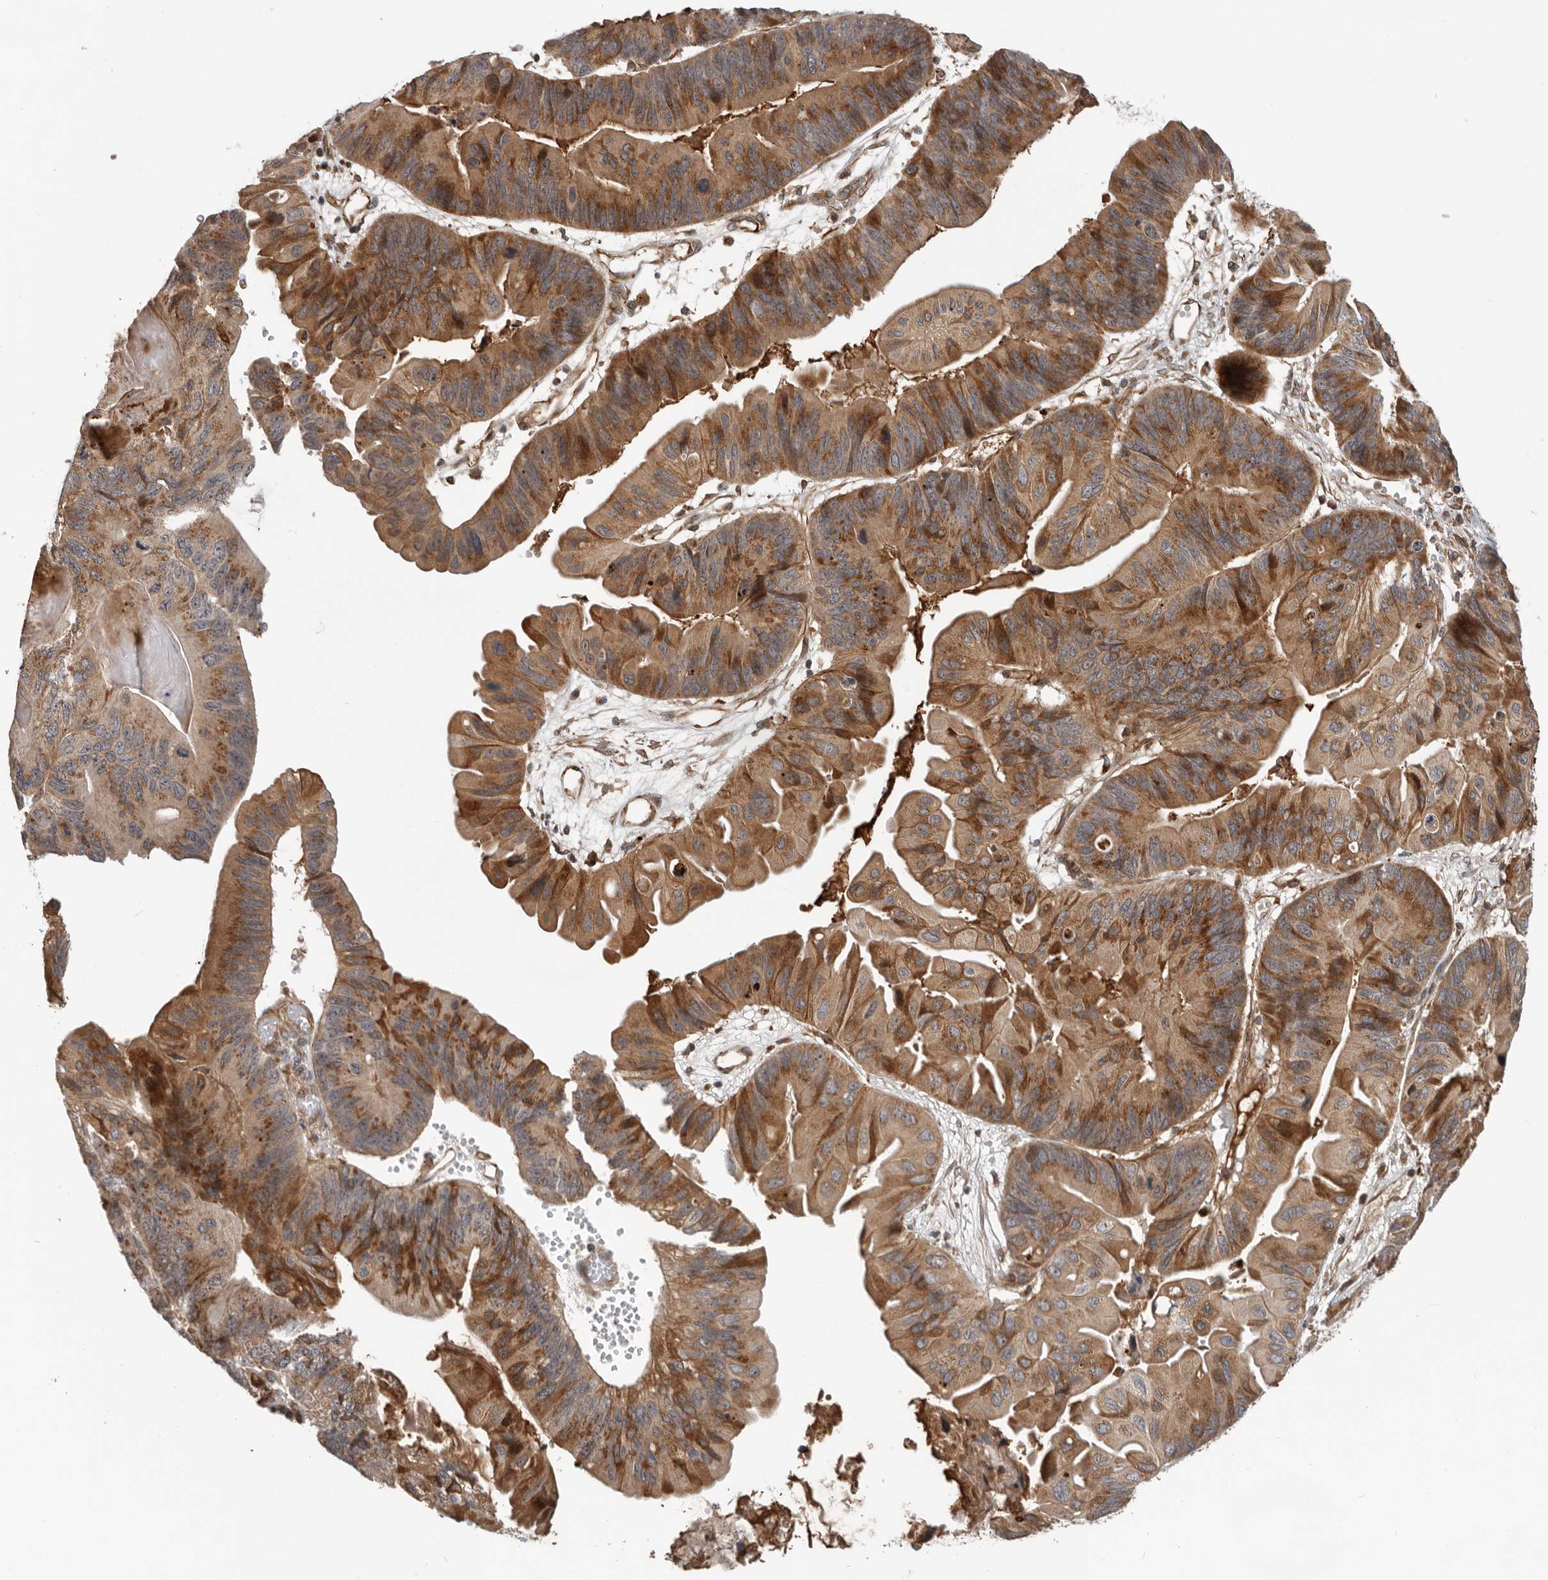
{"staining": {"intensity": "strong", "quantity": ">75%", "location": "cytoplasmic/membranous"}, "tissue": "ovarian cancer", "cell_type": "Tumor cells", "image_type": "cancer", "snomed": [{"axis": "morphology", "description": "Cystadenocarcinoma, mucinous, NOS"}, {"axis": "topography", "description": "Ovary"}], "caption": "This image reveals ovarian cancer (mucinous cystadenocarcinoma) stained with immunohistochemistry to label a protein in brown. The cytoplasmic/membranous of tumor cells show strong positivity for the protein. Nuclei are counter-stained blue.", "gene": "RNF157", "patient": {"sex": "female", "age": 61}}